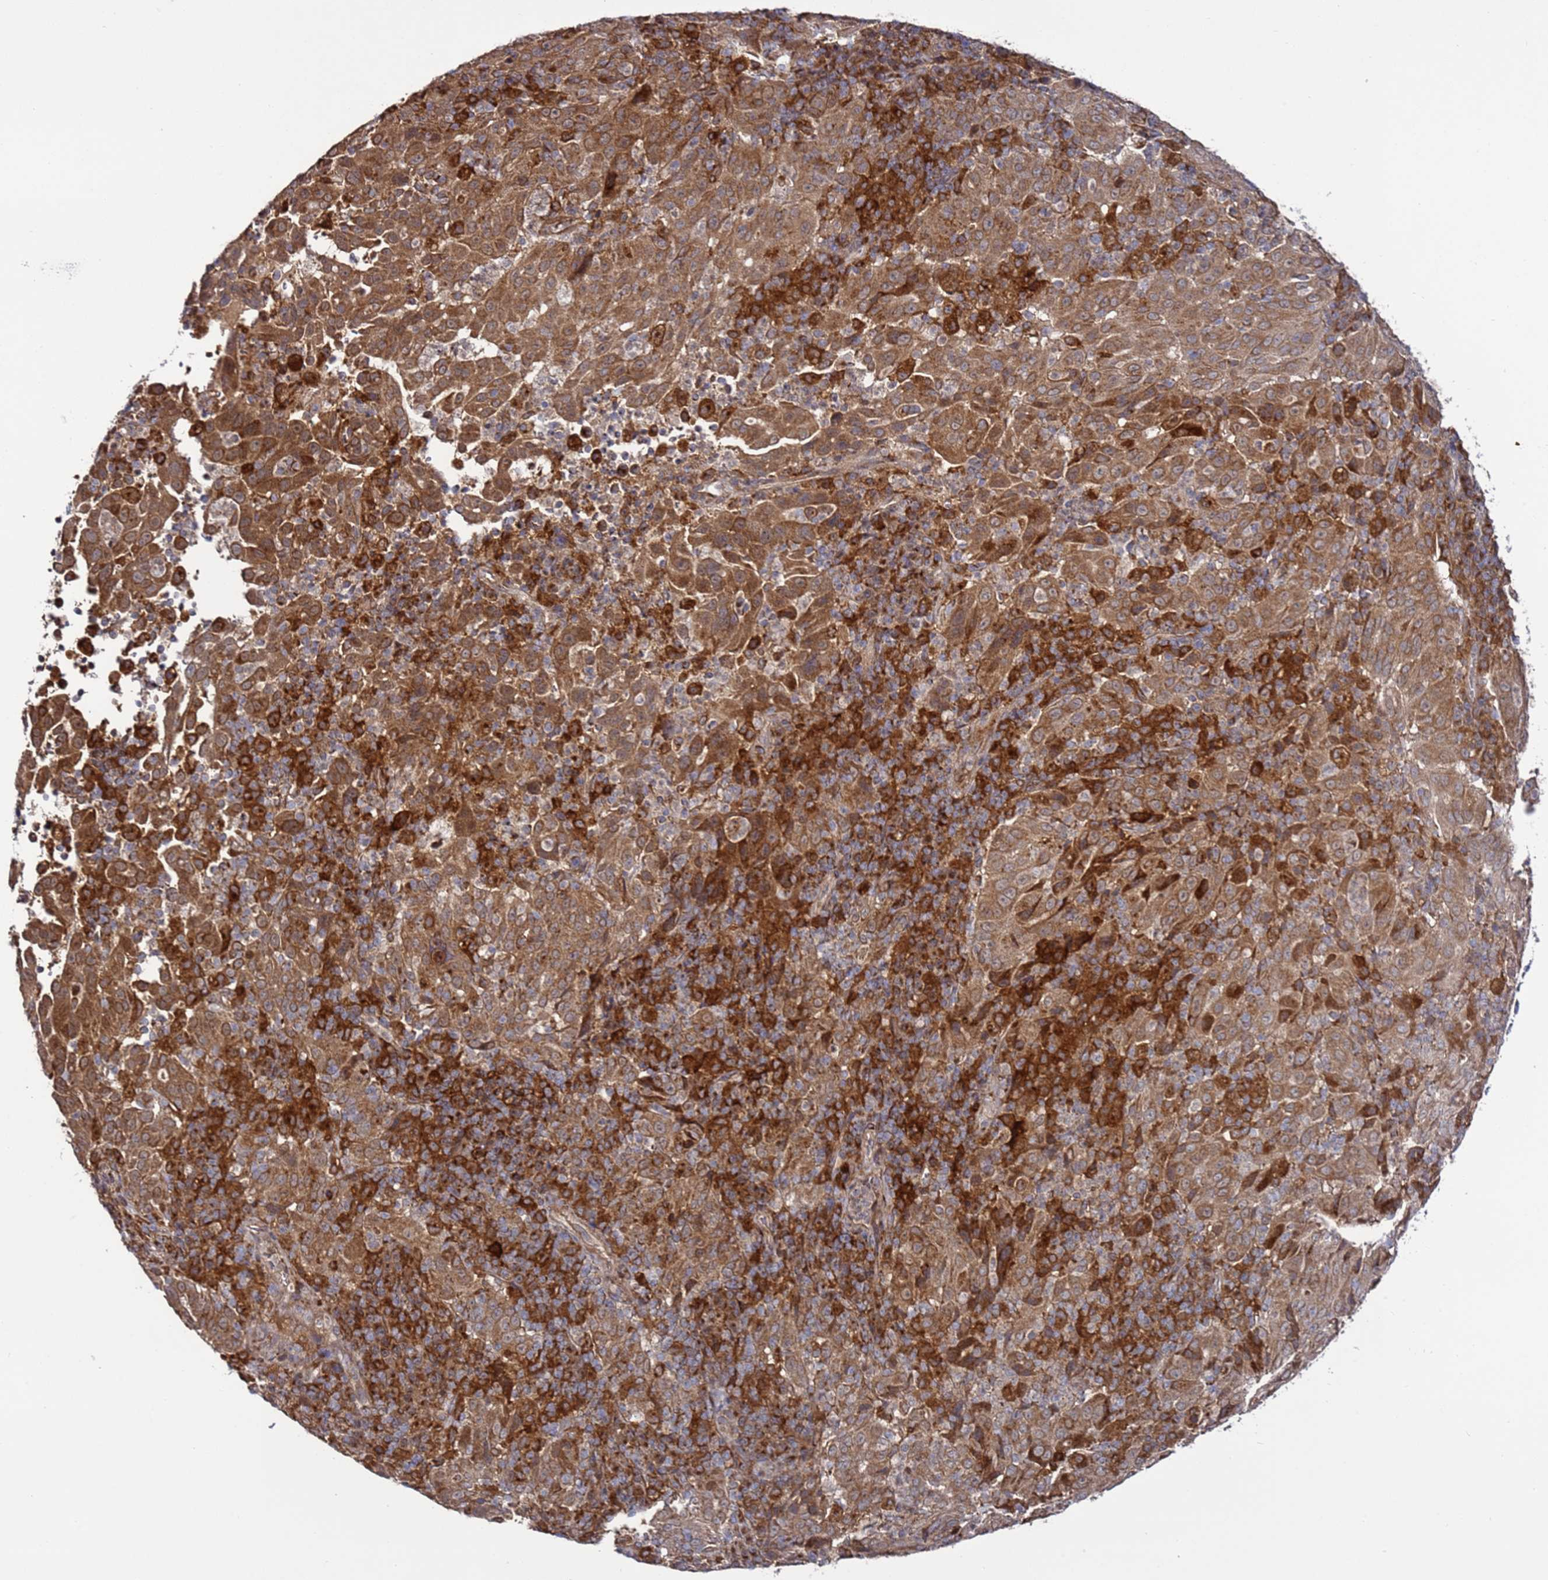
{"staining": {"intensity": "moderate", "quantity": ">75%", "location": "cytoplasmic/membranous"}, "tissue": "pancreatic cancer", "cell_type": "Tumor cells", "image_type": "cancer", "snomed": [{"axis": "morphology", "description": "Adenocarcinoma, NOS"}, {"axis": "topography", "description": "Pancreas"}], "caption": "Immunohistochemical staining of human pancreatic adenocarcinoma exhibits moderate cytoplasmic/membranous protein expression in about >75% of tumor cells. (Stains: DAB in brown, nuclei in blue, Microscopy: brightfield microscopy at high magnification).", "gene": "TMEM176B", "patient": {"sex": "male", "age": 63}}